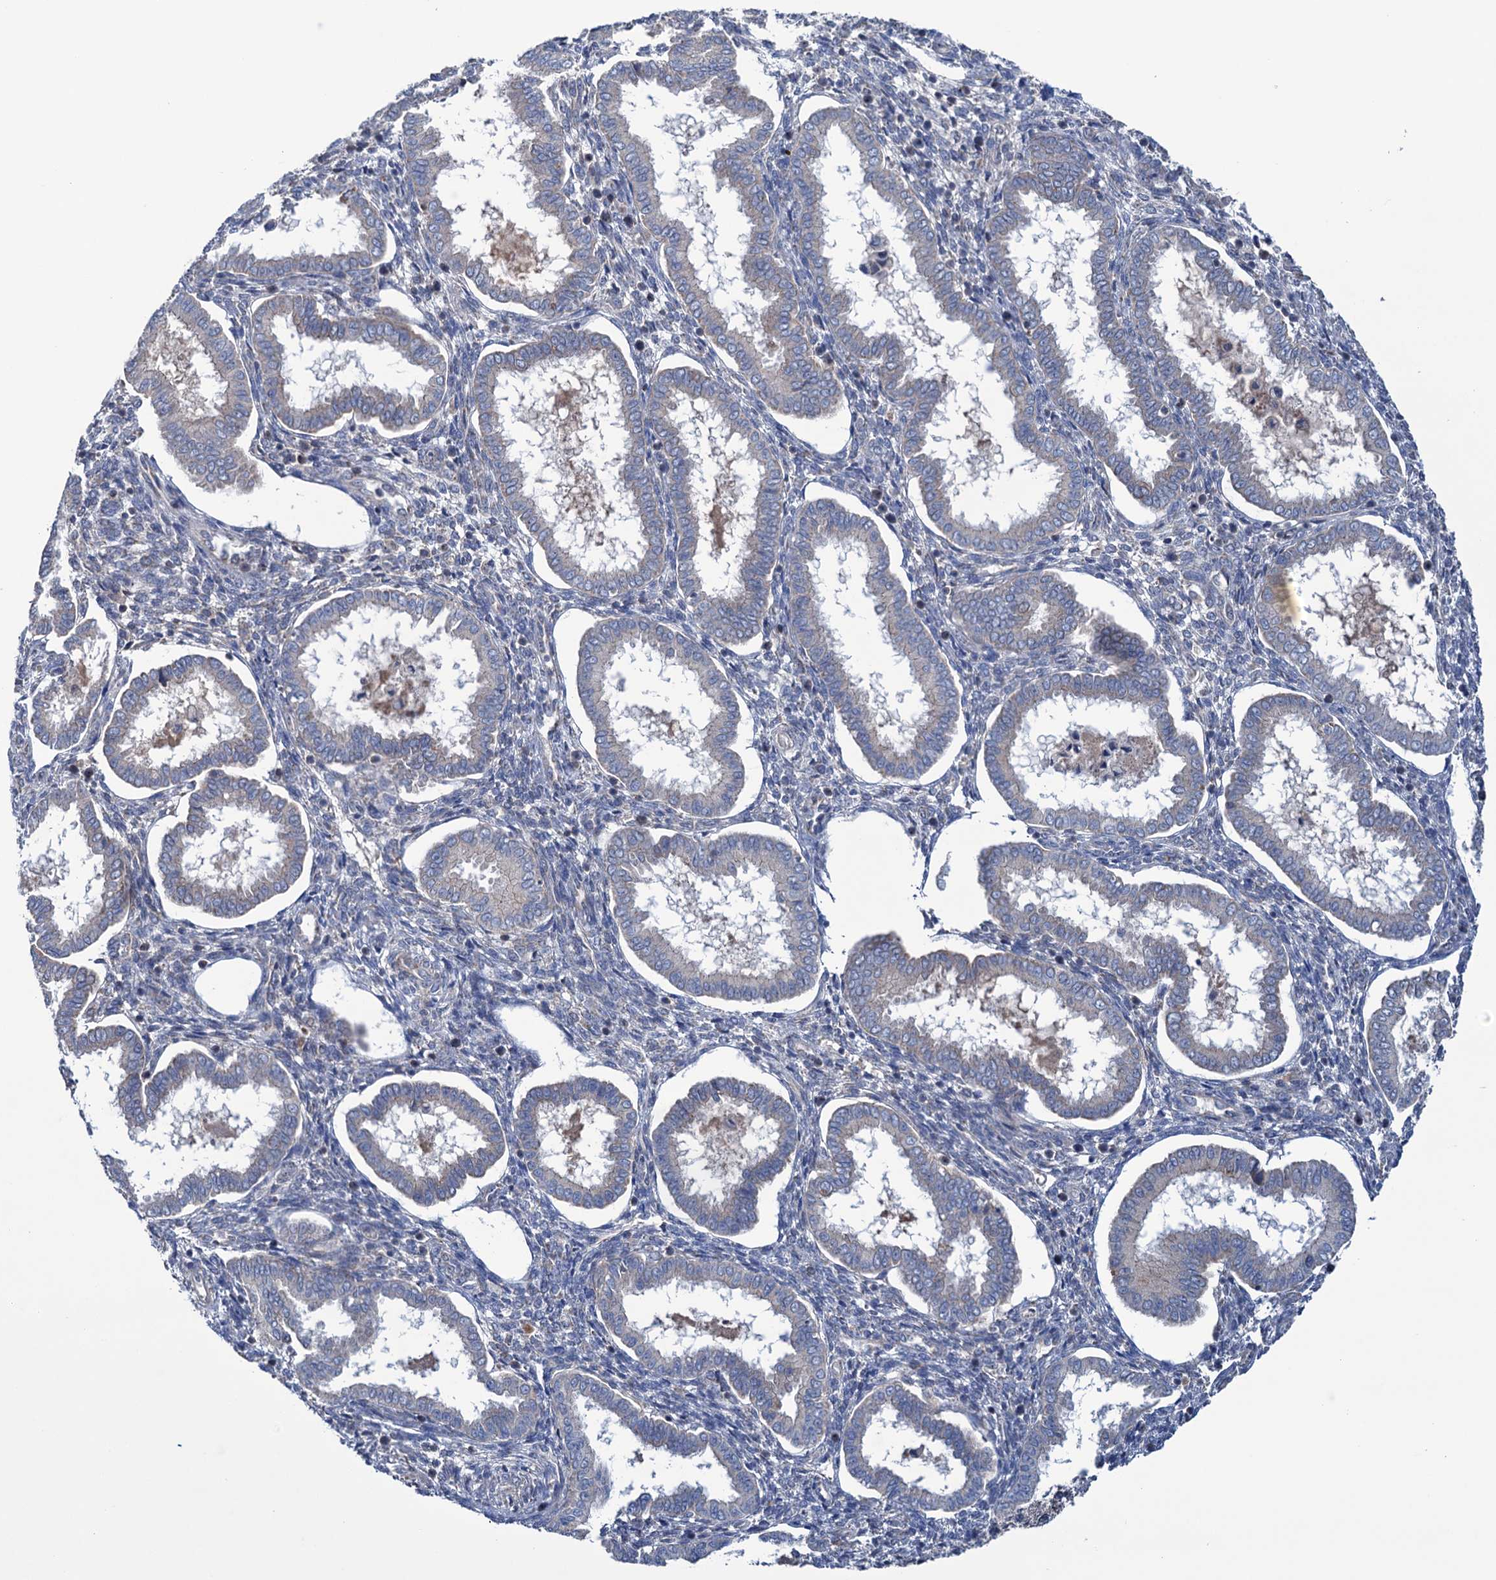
{"staining": {"intensity": "negative", "quantity": "none", "location": "none"}, "tissue": "endometrium", "cell_type": "Cells in endometrial stroma", "image_type": "normal", "snomed": [{"axis": "morphology", "description": "Normal tissue, NOS"}, {"axis": "topography", "description": "Endometrium"}], "caption": "Image shows no protein positivity in cells in endometrial stroma of normal endometrium. (DAB IHC with hematoxylin counter stain).", "gene": "HTR3B", "patient": {"sex": "female", "age": 24}}